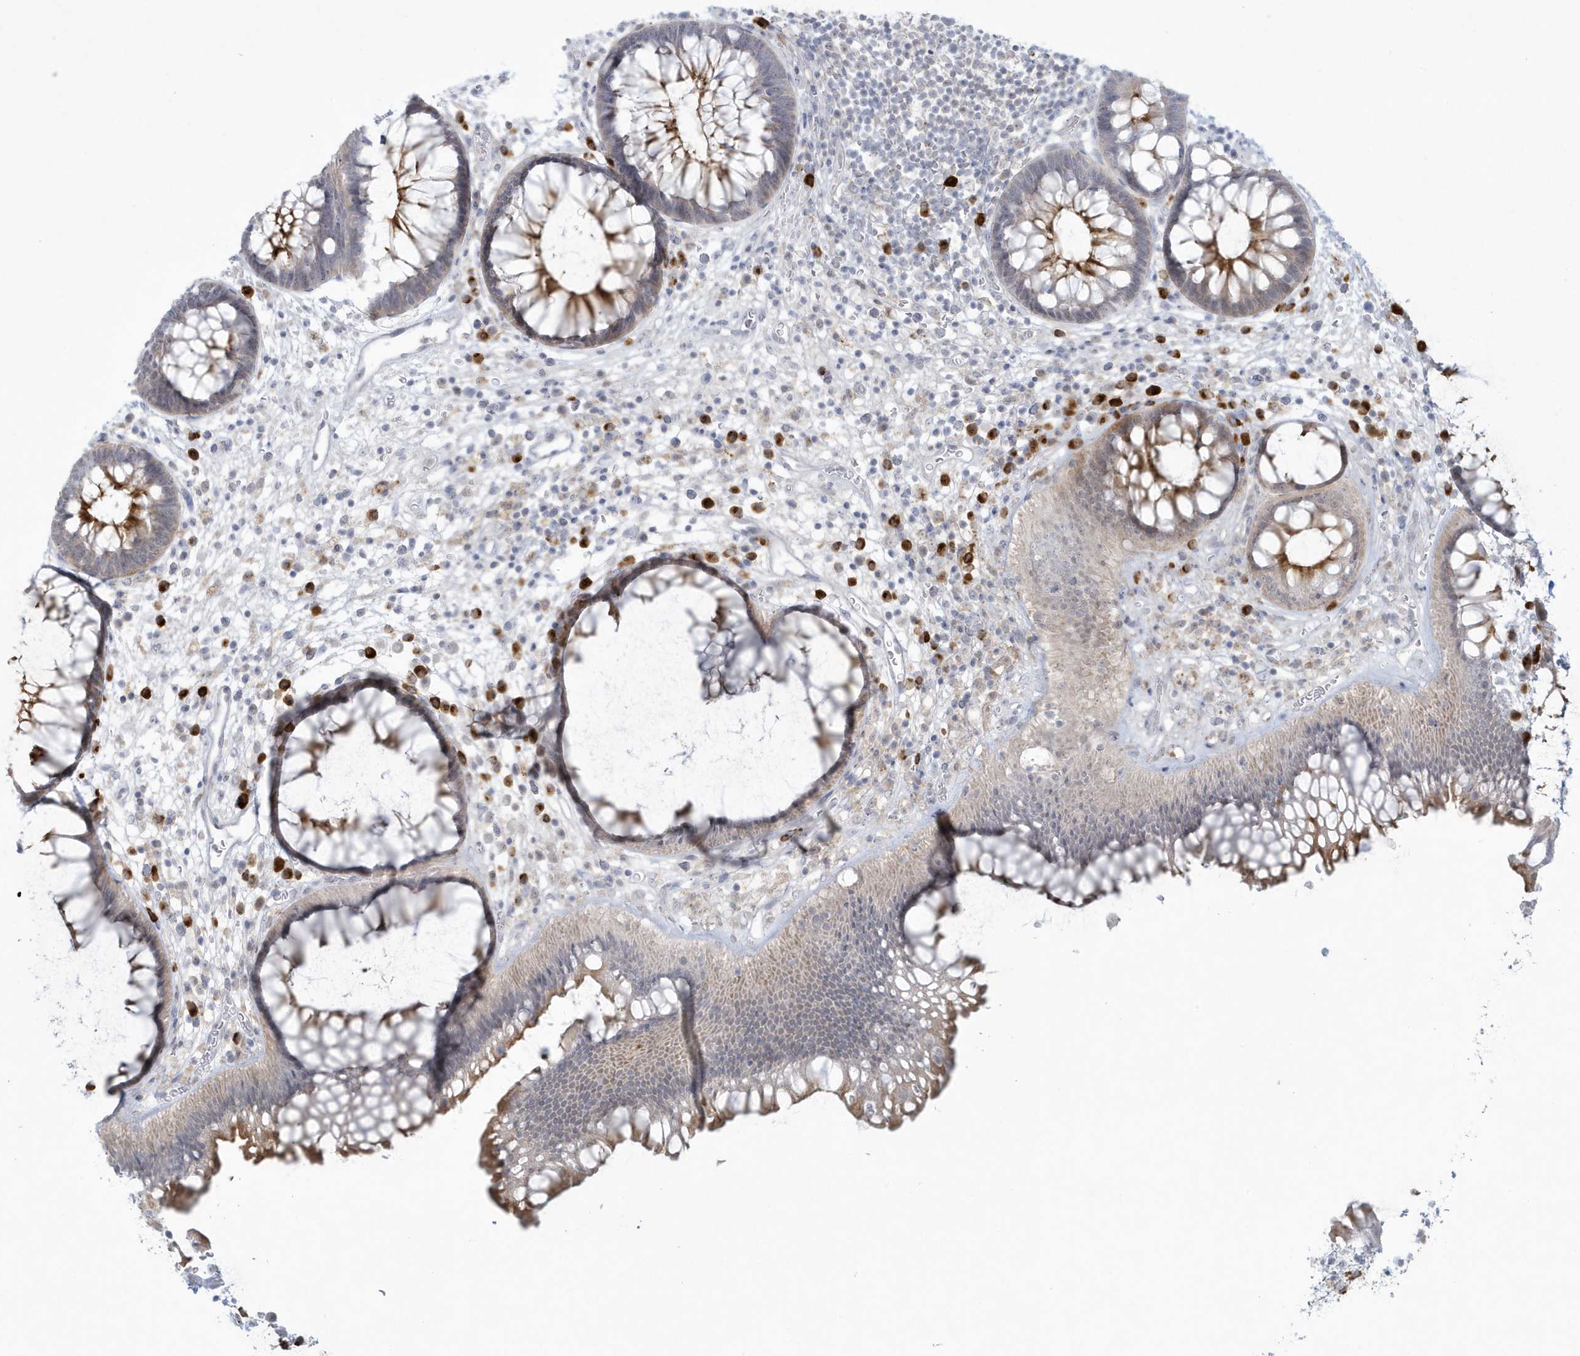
{"staining": {"intensity": "moderate", "quantity": "<25%", "location": "cytoplasmic/membranous"}, "tissue": "rectum", "cell_type": "Glandular cells", "image_type": "normal", "snomed": [{"axis": "morphology", "description": "Normal tissue, NOS"}, {"axis": "topography", "description": "Rectum"}], "caption": "Protein staining exhibits moderate cytoplasmic/membranous staining in about <25% of glandular cells in benign rectum.", "gene": "HERC6", "patient": {"sex": "male", "age": 51}}